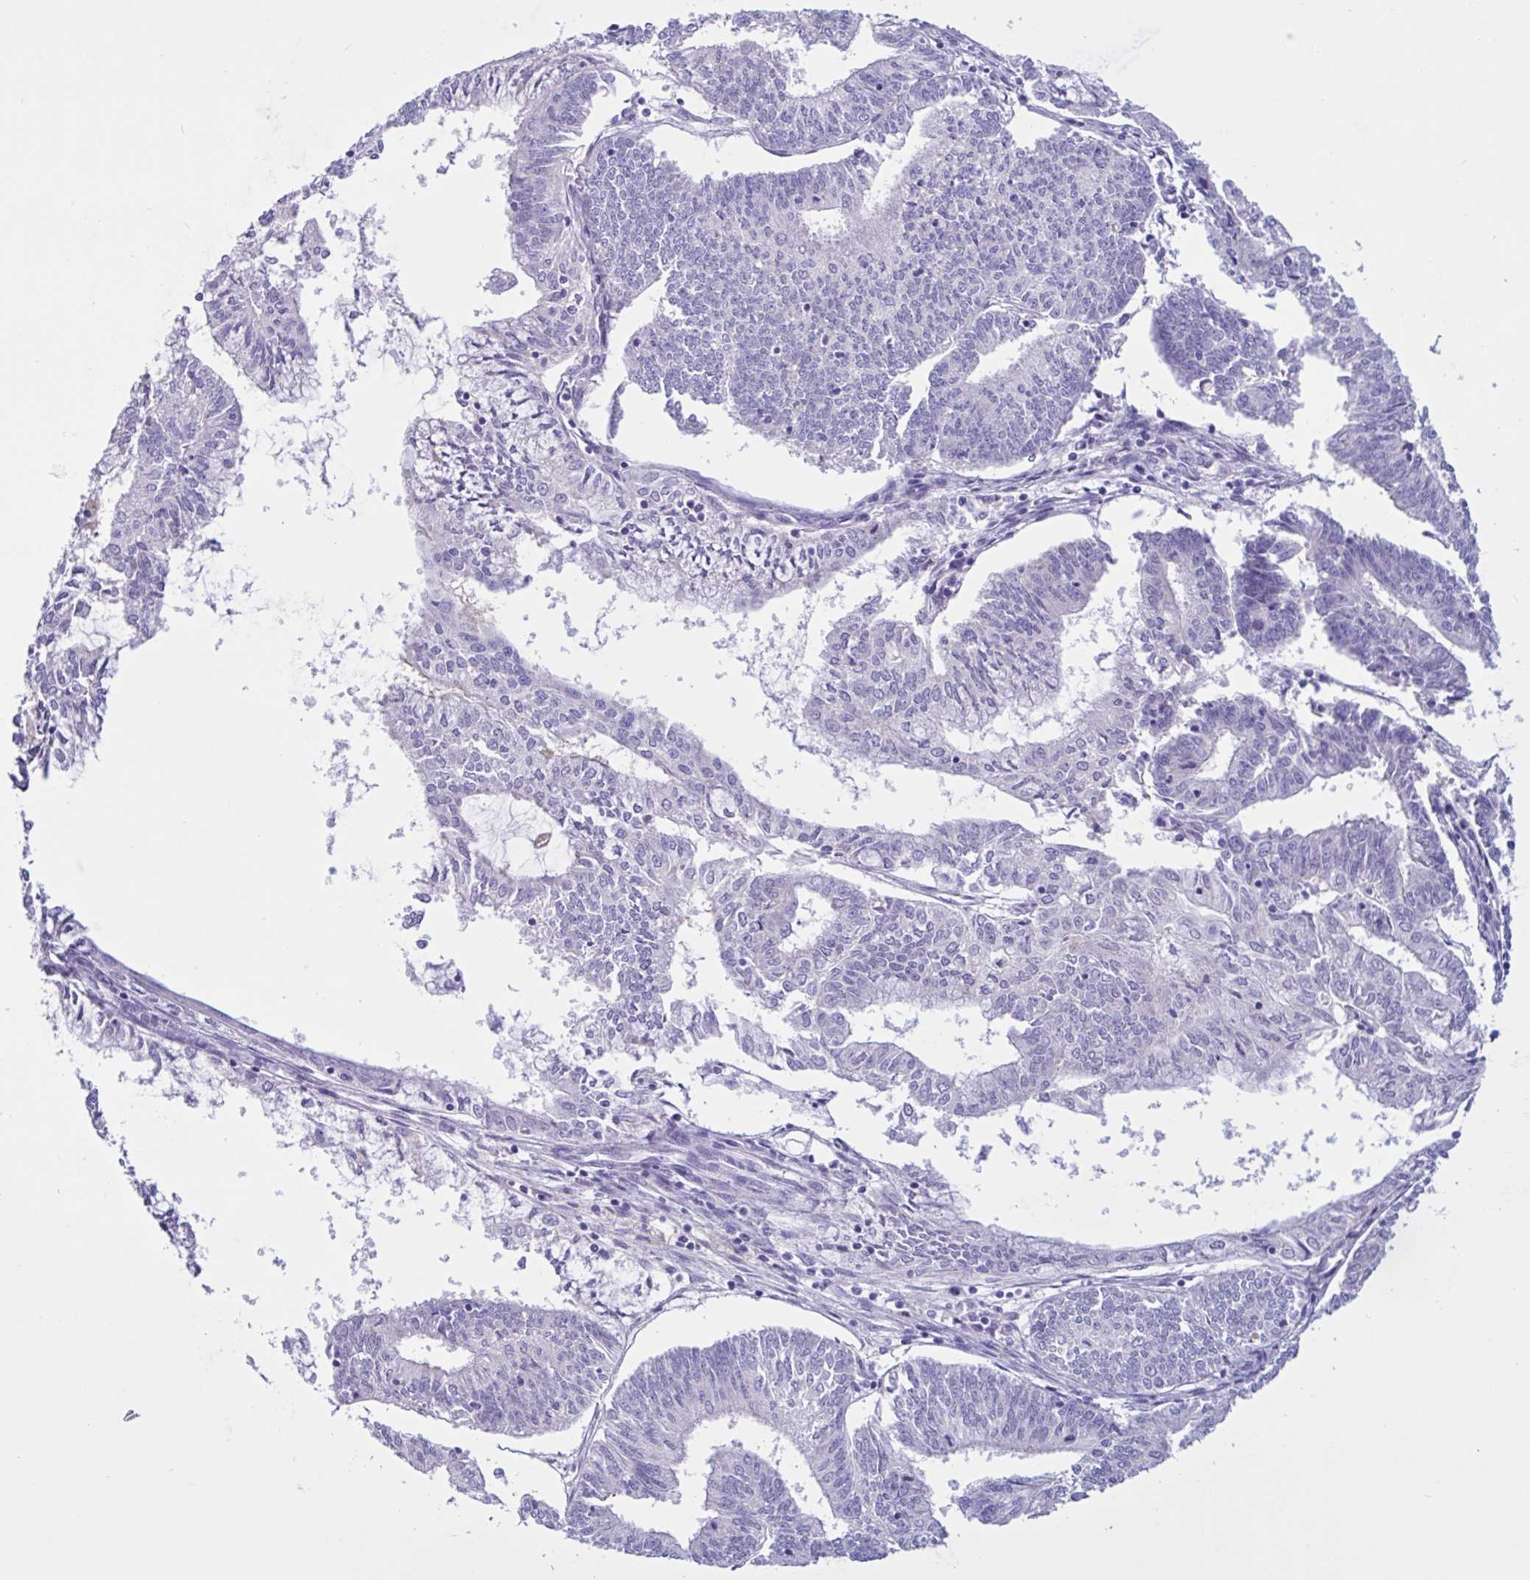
{"staining": {"intensity": "negative", "quantity": "none", "location": "none"}, "tissue": "endometrial cancer", "cell_type": "Tumor cells", "image_type": "cancer", "snomed": [{"axis": "morphology", "description": "Adenocarcinoma, NOS"}, {"axis": "topography", "description": "Endometrium"}], "caption": "Micrograph shows no protein expression in tumor cells of endometrial cancer tissue.", "gene": "RPL22L1", "patient": {"sex": "female", "age": 61}}